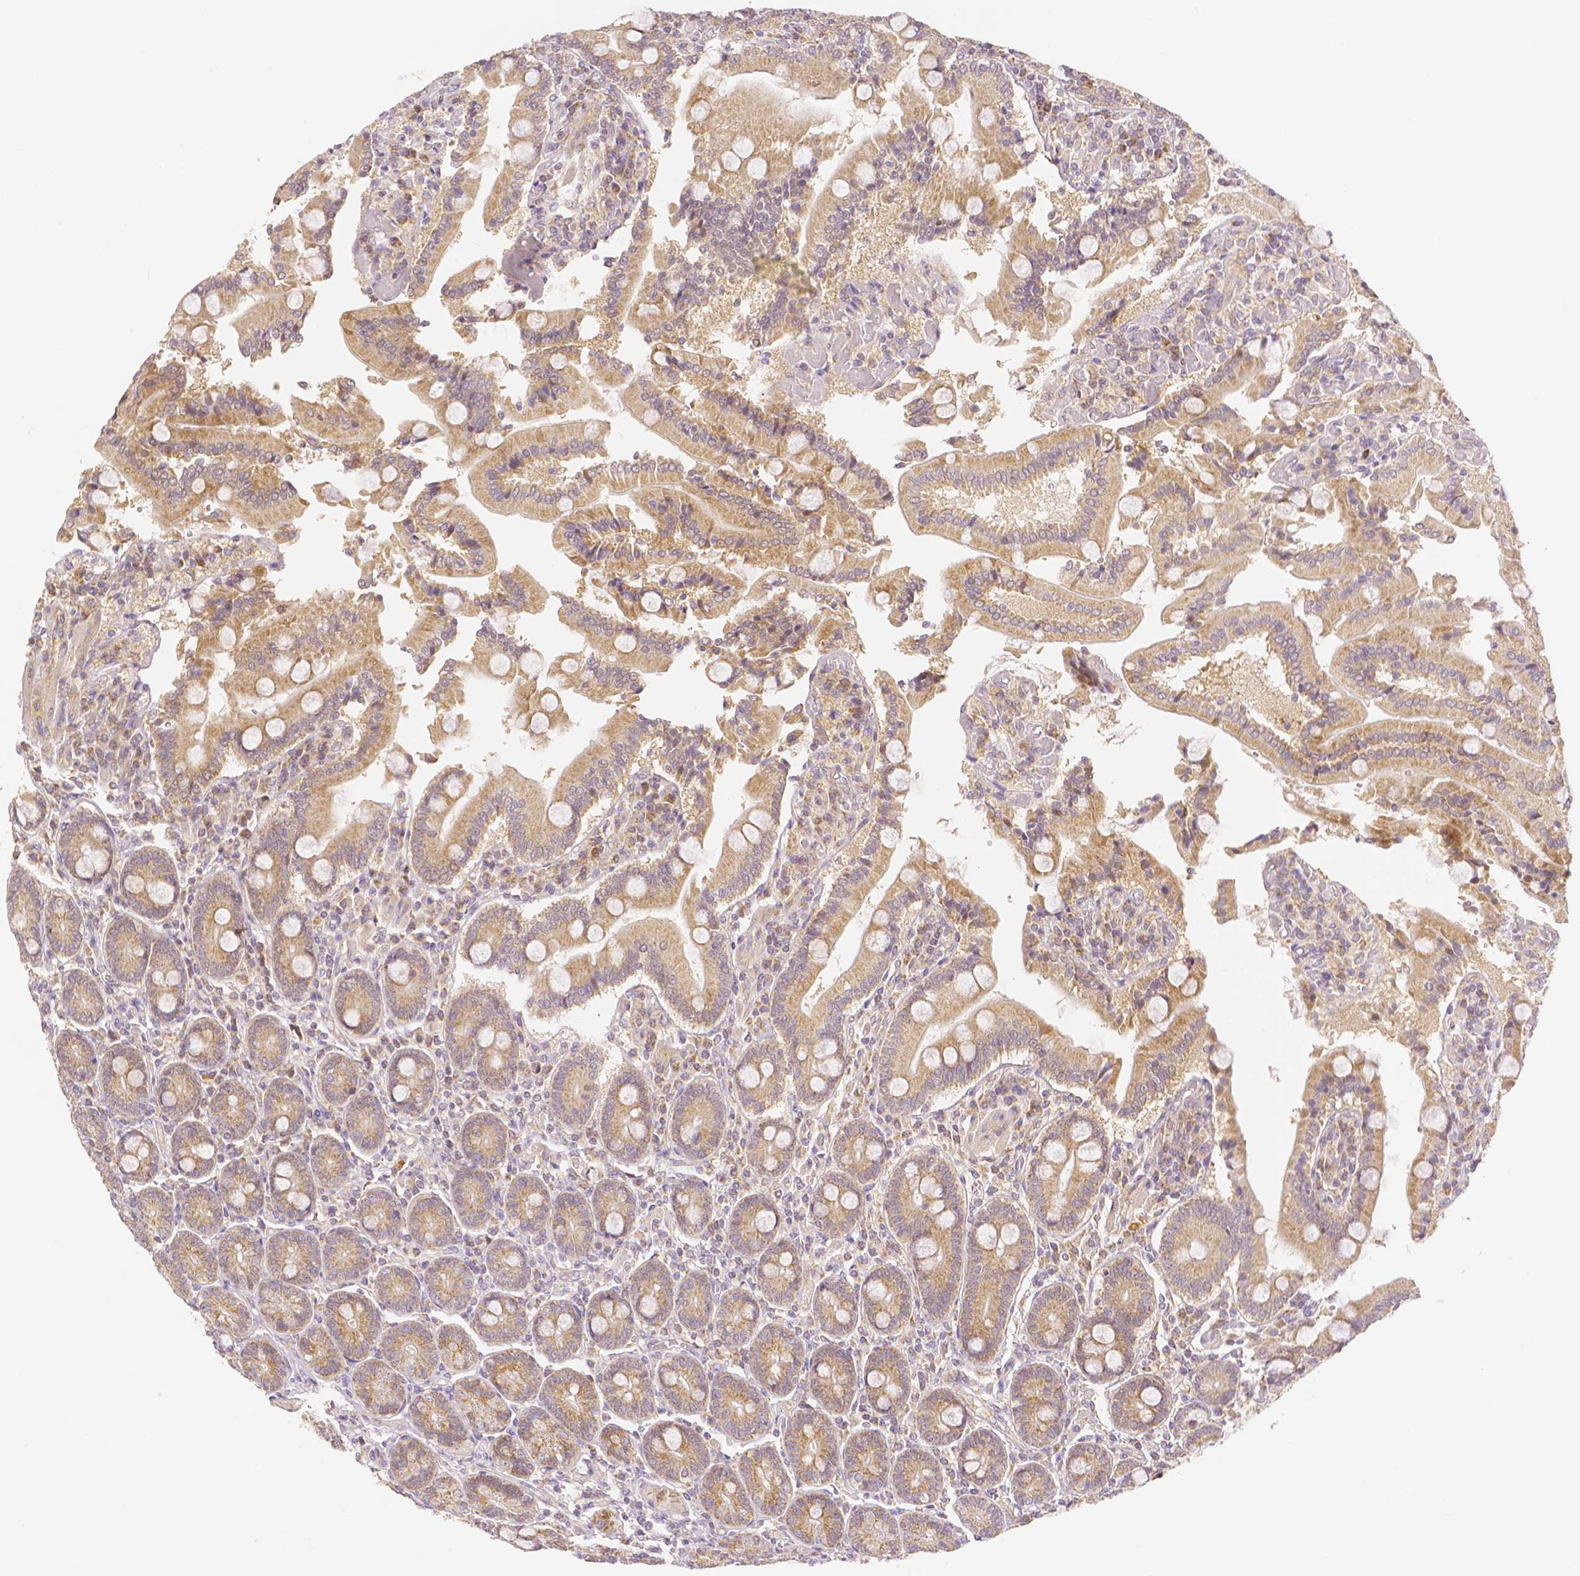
{"staining": {"intensity": "moderate", "quantity": ">75%", "location": "cytoplasmic/membranous"}, "tissue": "duodenum", "cell_type": "Glandular cells", "image_type": "normal", "snomed": [{"axis": "morphology", "description": "Normal tissue, NOS"}, {"axis": "topography", "description": "Duodenum"}], "caption": "Approximately >75% of glandular cells in unremarkable human duodenum exhibit moderate cytoplasmic/membranous protein positivity as visualized by brown immunohistochemical staining.", "gene": "RHOT1", "patient": {"sex": "female", "age": 62}}